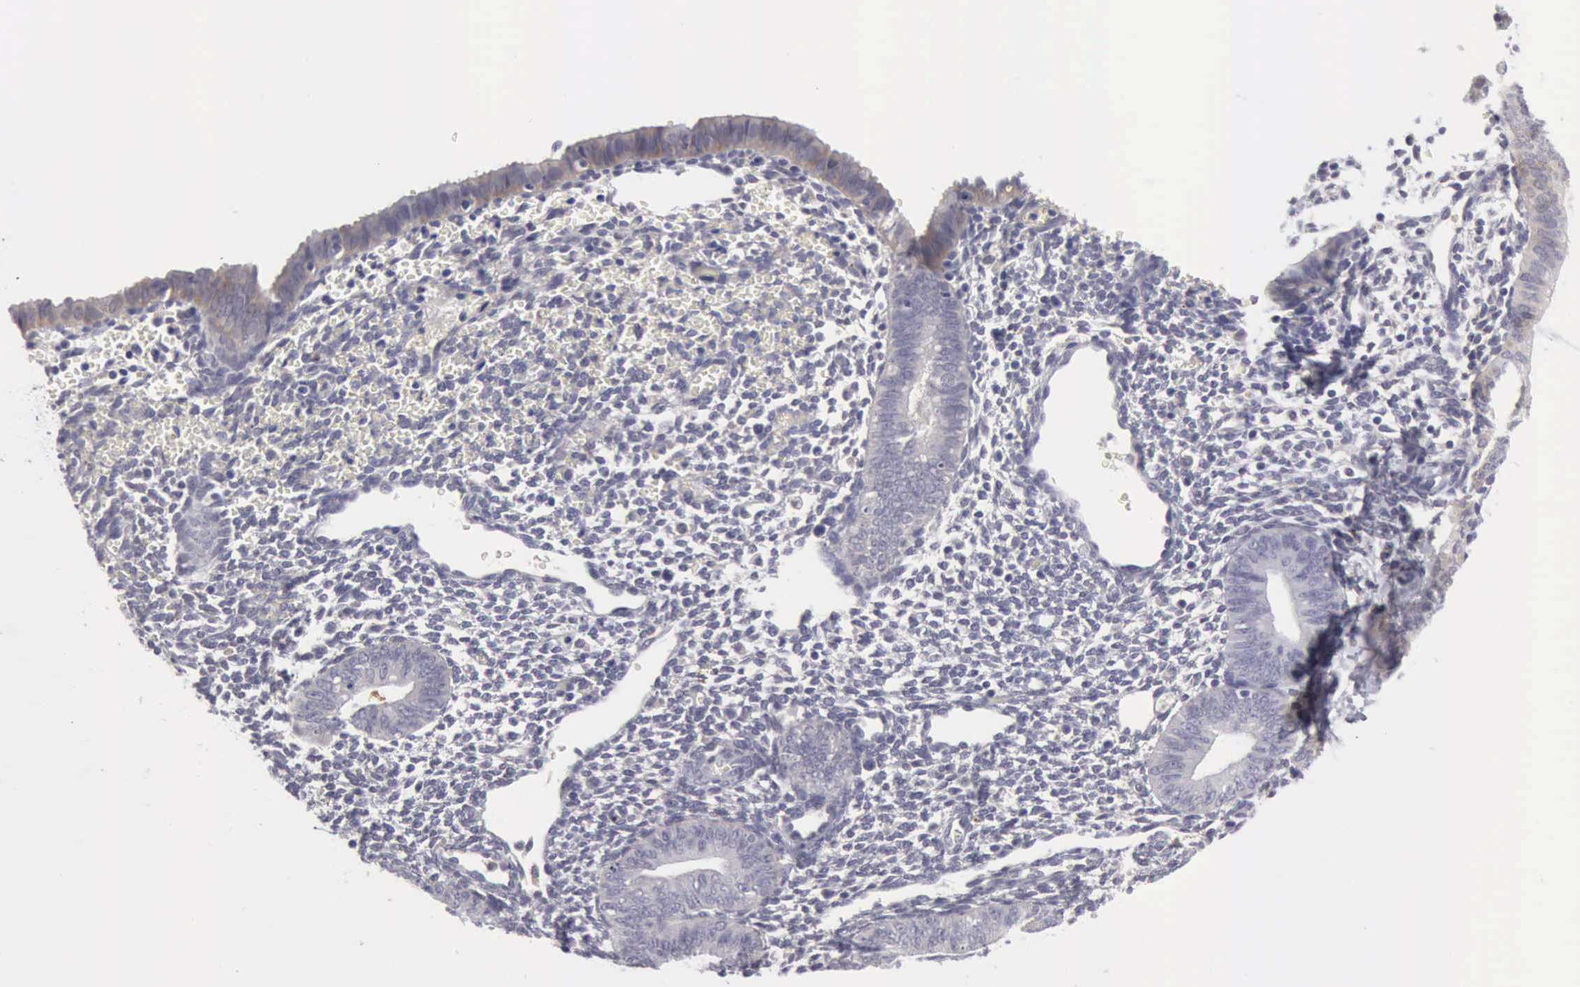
{"staining": {"intensity": "negative", "quantity": "none", "location": "none"}, "tissue": "endometrium", "cell_type": "Cells in endometrial stroma", "image_type": "normal", "snomed": [{"axis": "morphology", "description": "Normal tissue, NOS"}, {"axis": "topography", "description": "Endometrium"}], "caption": "Immunohistochemistry (IHC) micrograph of benign endometrium: human endometrium stained with DAB displays no significant protein positivity in cells in endometrial stroma.", "gene": "TFRC", "patient": {"sex": "female", "age": 61}}